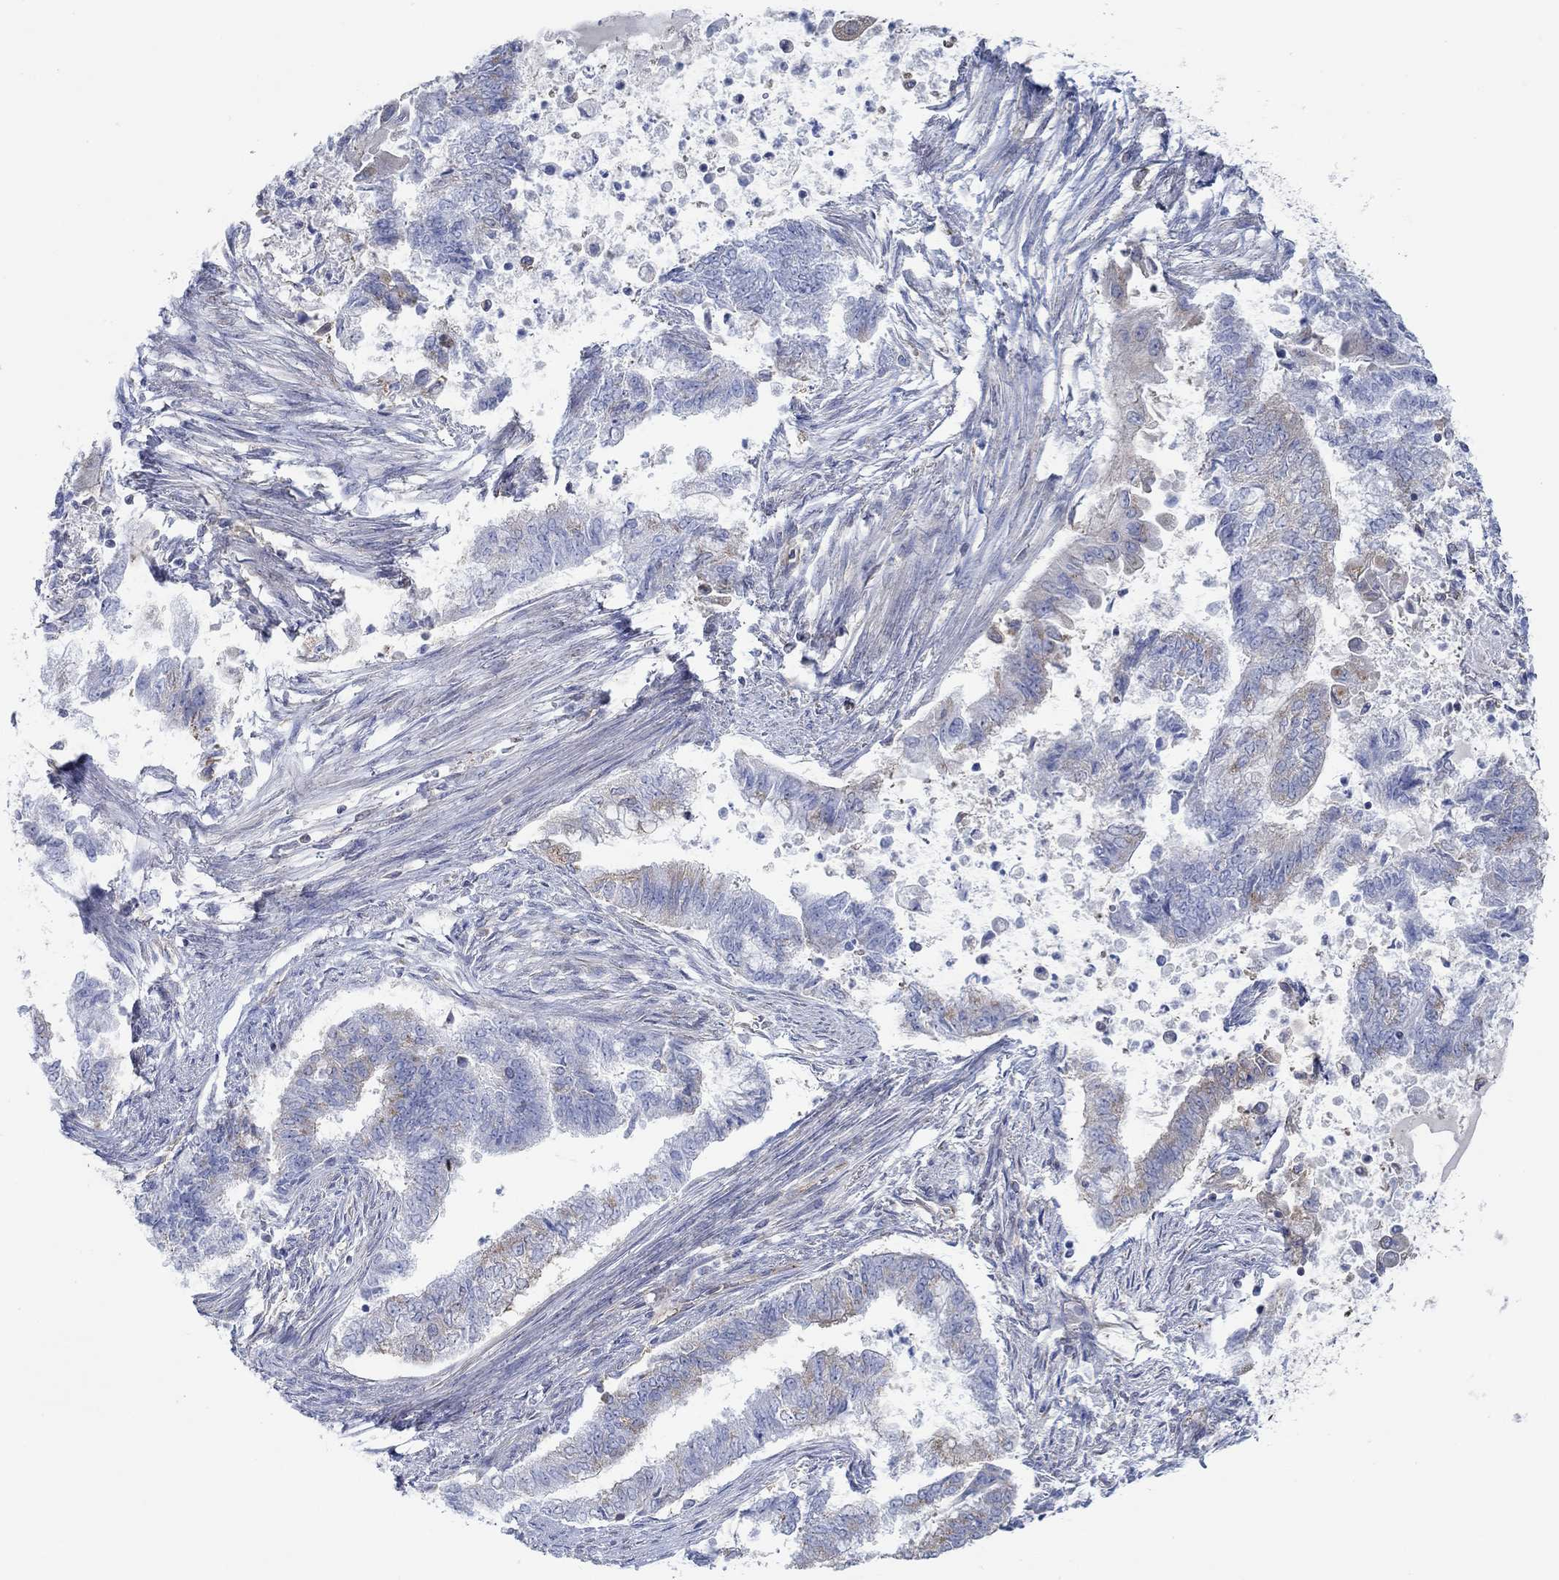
{"staining": {"intensity": "negative", "quantity": "none", "location": "none"}, "tissue": "endometrial cancer", "cell_type": "Tumor cells", "image_type": "cancer", "snomed": [{"axis": "morphology", "description": "Adenocarcinoma, NOS"}, {"axis": "topography", "description": "Endometrium"}], "caption": "Immunohistochemical staining of human adenocarcinoma (endometrial) reveals no significant positivity in tumor cells.", "gene": "SPAG9", "patient": {"sex": "female", "age": 65}}